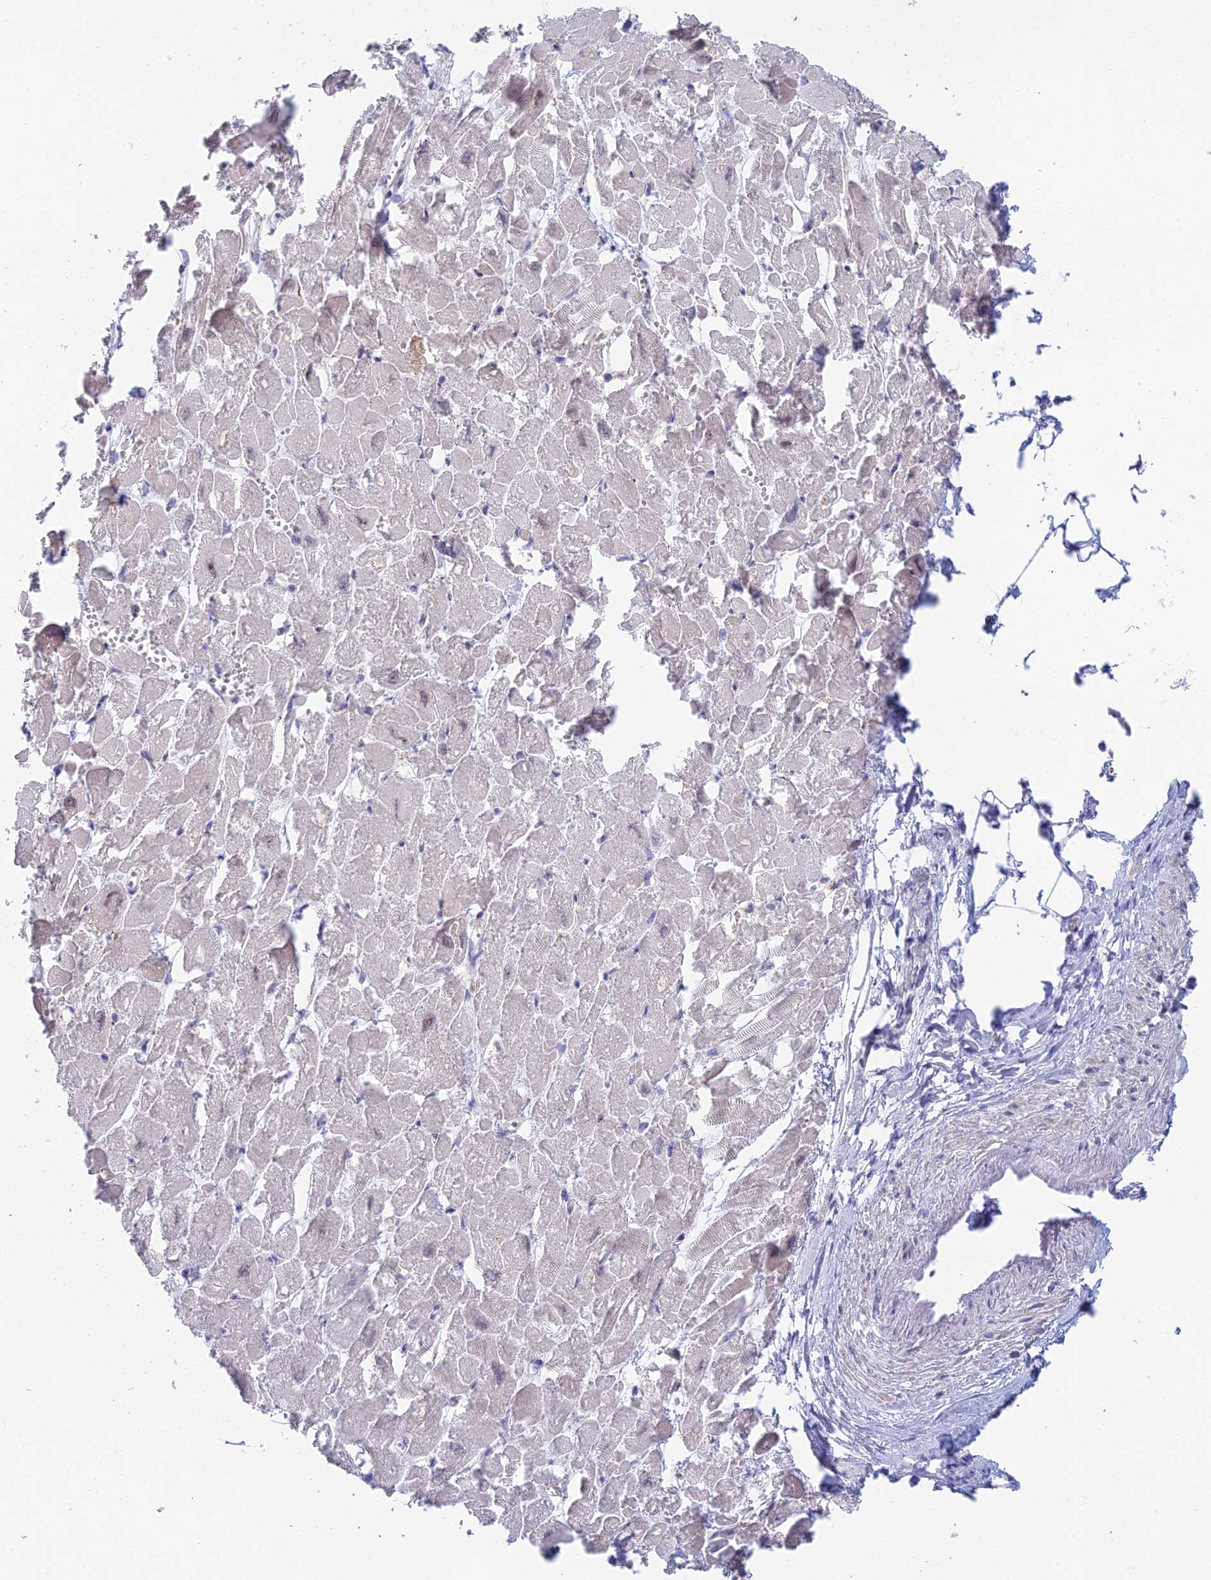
{"staining": {"intensity": "negative", "quantity": "none", "location": "none"}, "tissue": "heart muscle", "cell_type": "Cardiomyocytes", "image_type": "normal", "snomed": [{"axis": "morphology", "description": "Normal tissue, NOS"}, {"axis": "topography", "description": "Heart"}], "caption": "An image of heart muscle stained for a protein reveals no brown staining in cardiomyocytes. (Brightfield microscopy of DAB immunohistochemistry at high magnification).", "gene": "FERD3L", "patient": {"sex": "male", "age": 54}}